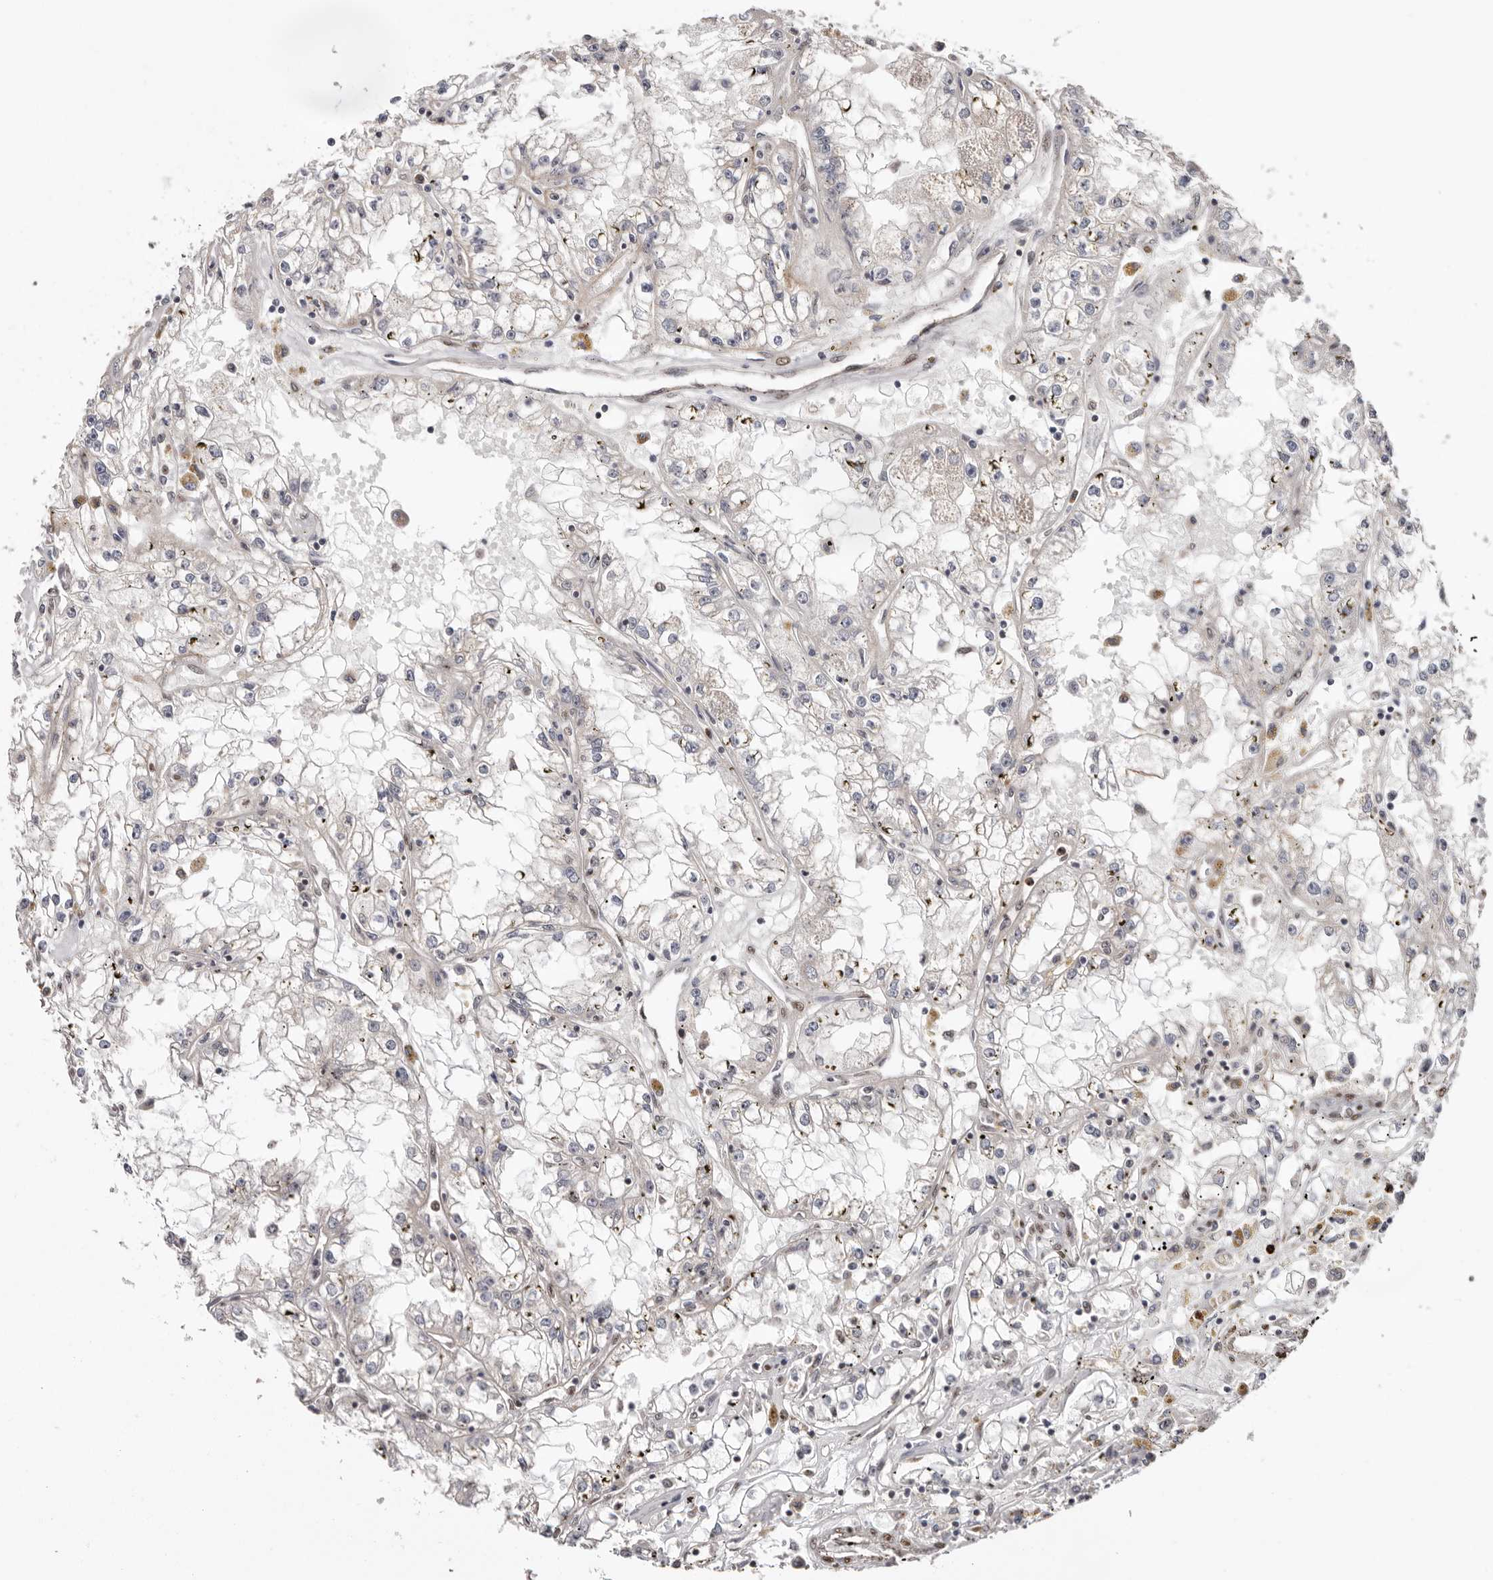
{"staining": {"intensity": "negative", "quantity": "none", "location": "none"}, "tissue": "renal cancer", "cell_type": "Tumor cells", "image_type": "cancer", "snomed": [{"axis": "morphology", "description": "Adenocarcinoma, NOS"}, {"axis": "topography", "description": "Kidney"}], "caption": "This is a micrograph of IHC staining of renal cancer, which shows no expression in tumor cells. Brightfield microscopy of immunohistochemistry stained with DAB (brown) and hematoxylin (blue), captured at high magnification.", "gene": "SMAD7", "patient": {"sex": "male", "age": 56}}